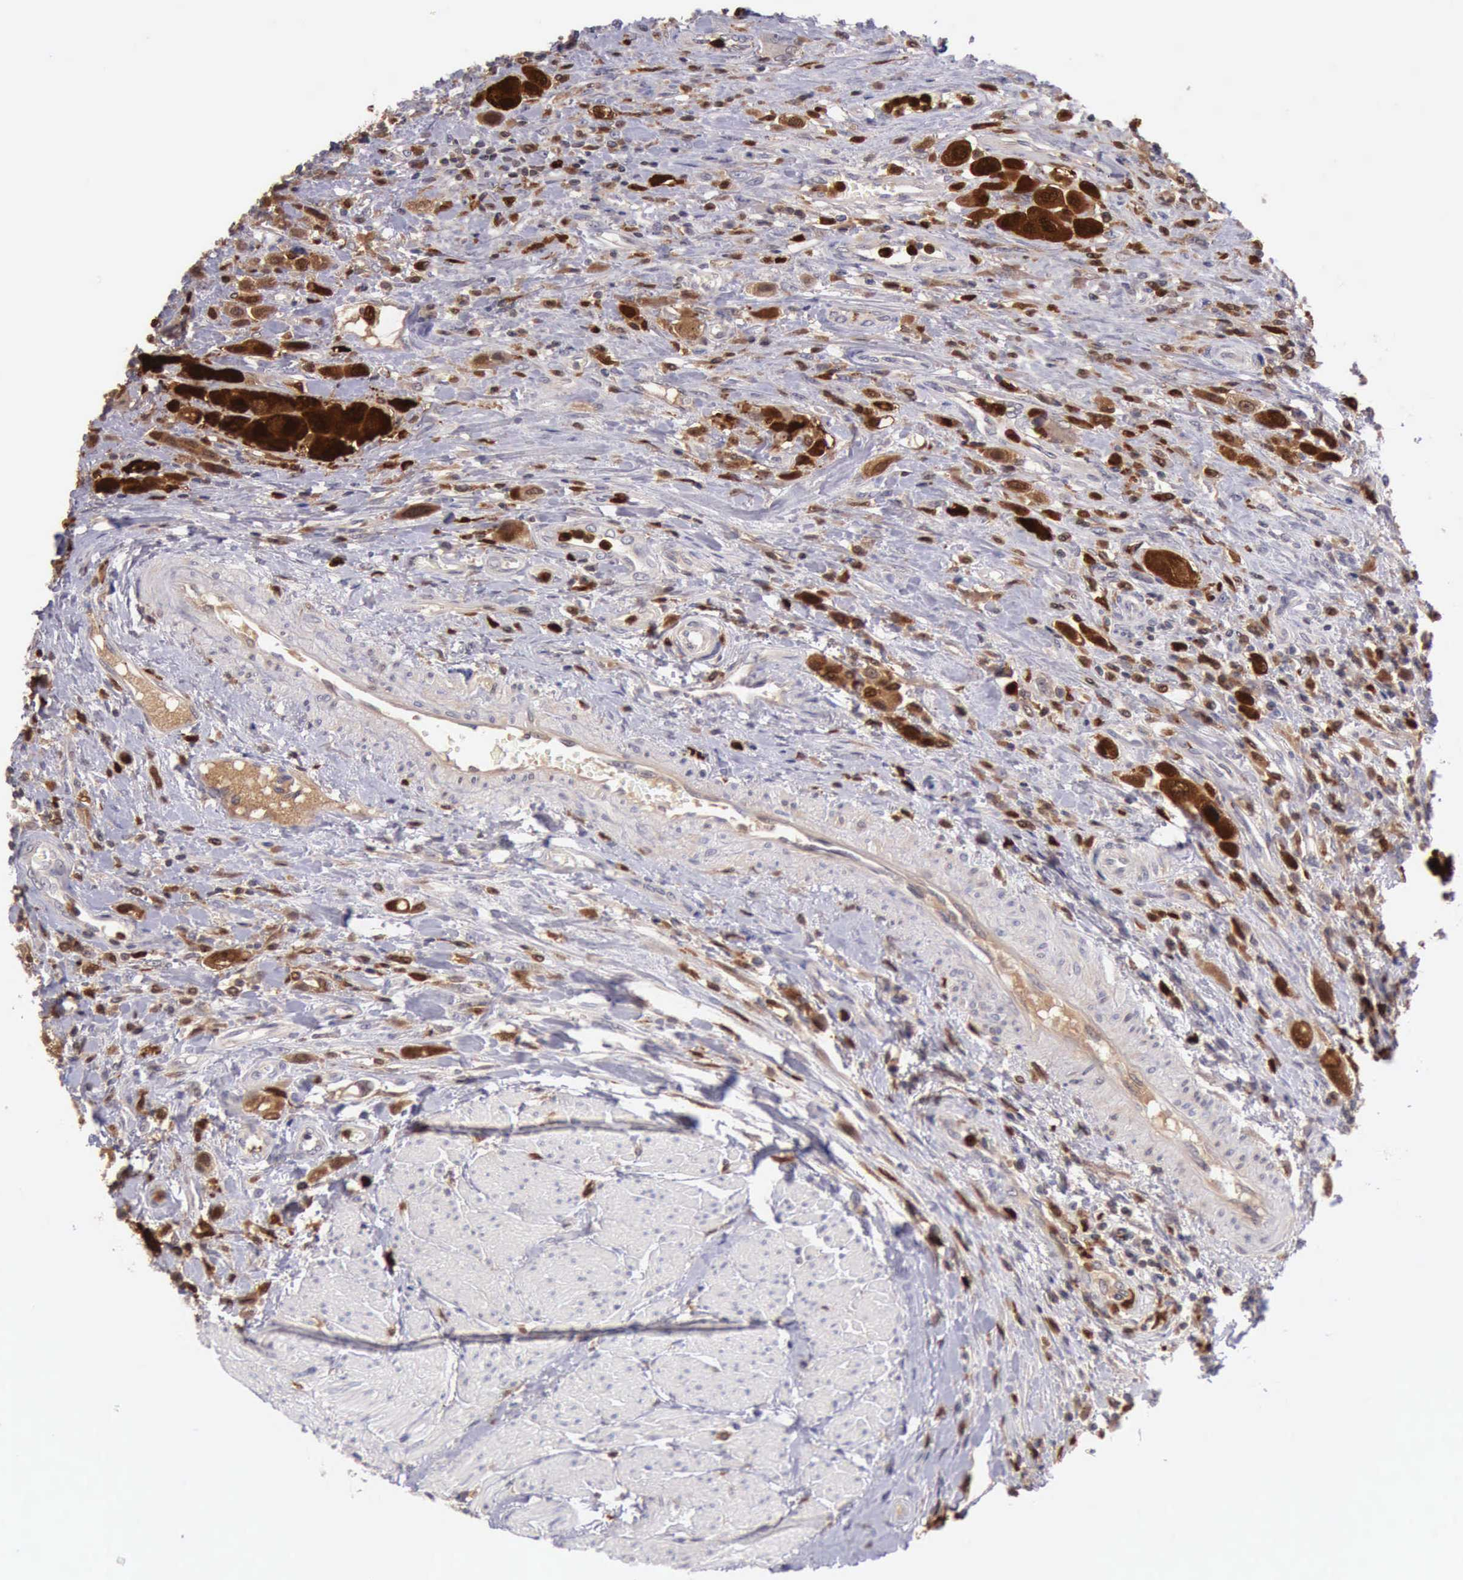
{"staining": {"intensity": "strong", "quantity": "25%-75%", "location": "cytoplasmic/membranous,nuclear"}, "tissue": "urothelial cancer", "cell_type": "Tumor cells", "image_type": "cancer", "snomed": [{"axis": "morphology", "description": "Urothelial carcinoma, High grade"}, {"axis": "topography", "description": "Urinary bladder"}], "caption": "Urothelial cancer stained with a brown dye reveals strong cytoplasmic/membranous and nuclear positive expression in approximately 25%-75% of tumor cells.", "gene": "CSTA", "patient": {"sex": "male", "age": 50}}